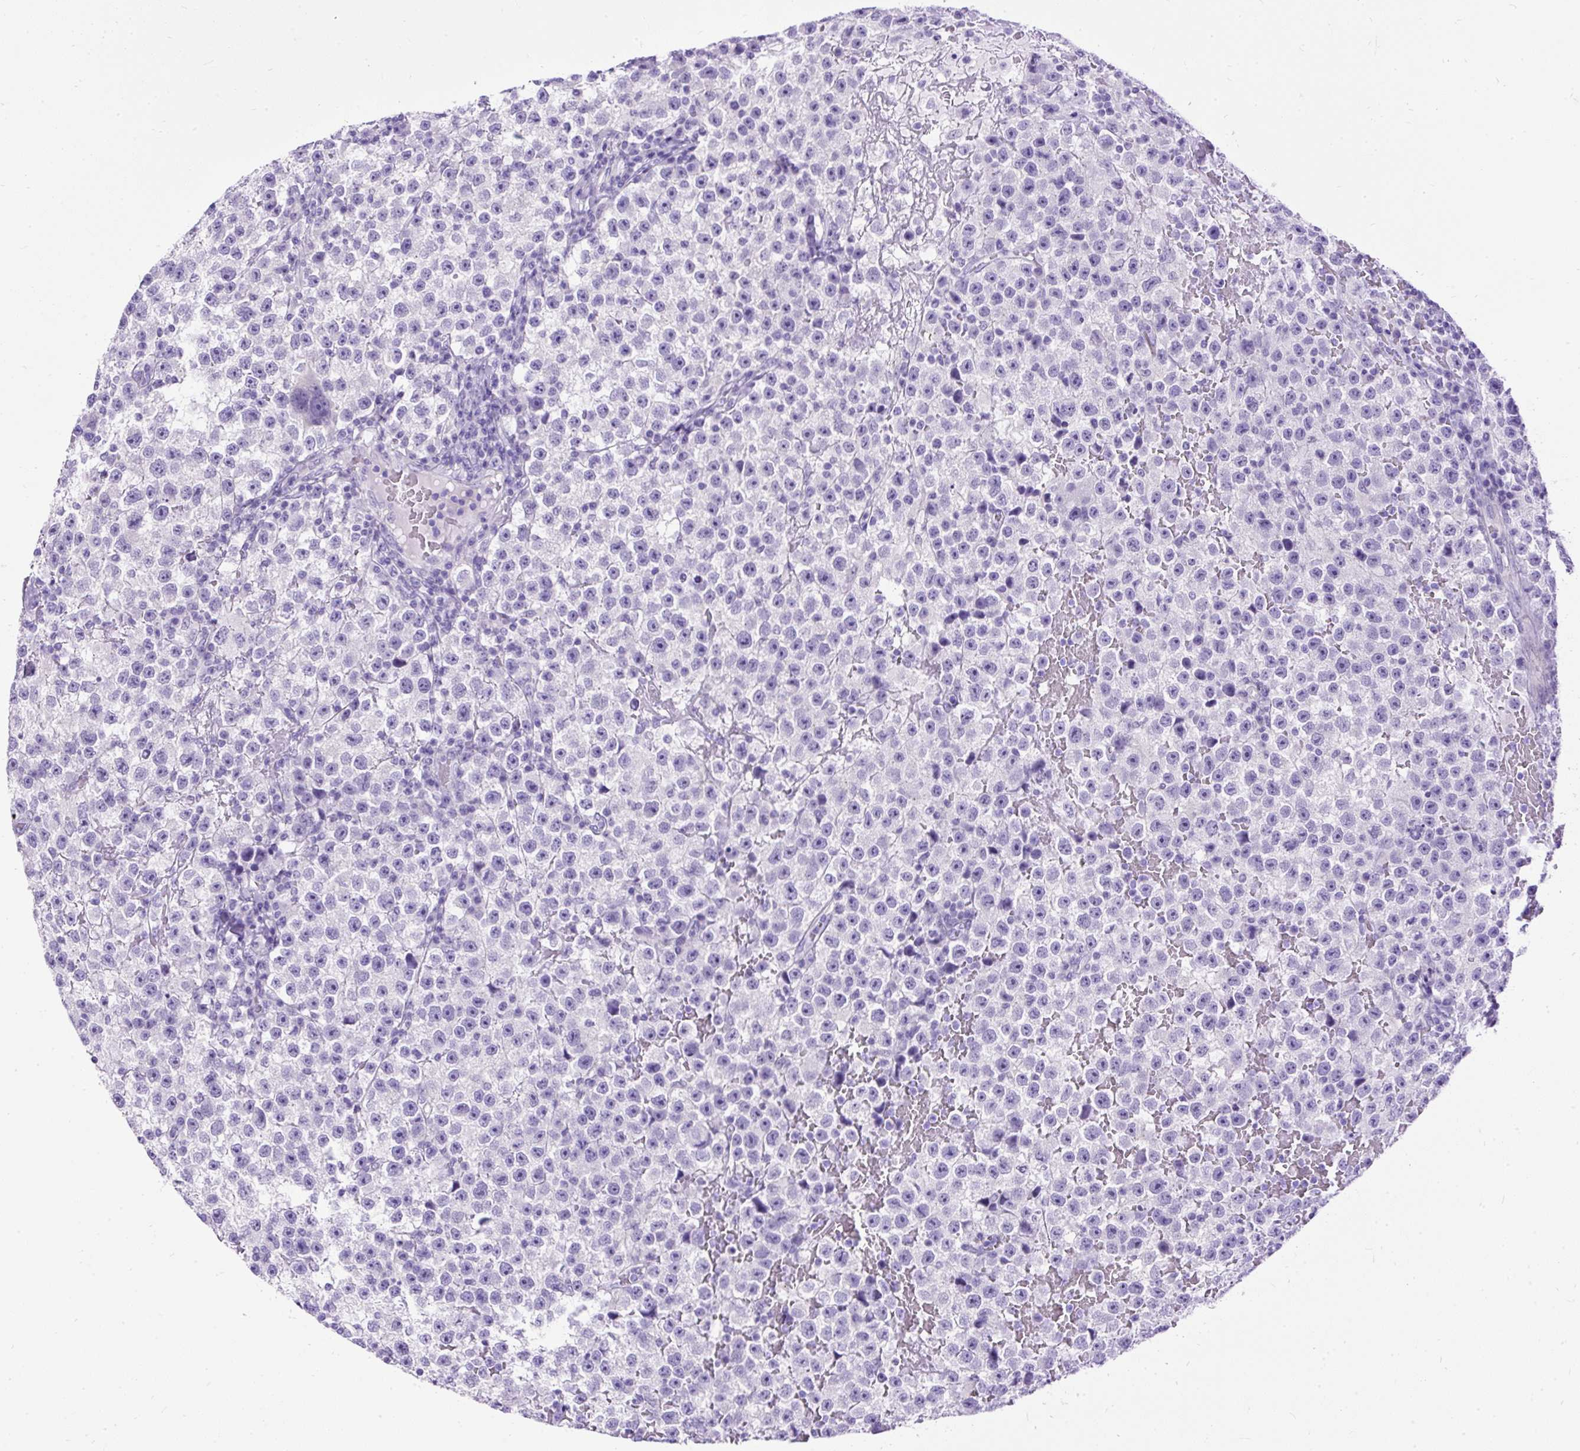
{"staining": {"intensity": "negative", "quantity": "none", "location": "none"}, "tissue": "testis cancer", "cell_type": "Tumor cells", "image_type": "cancer", "snomed": [{"axis": "morphology", "description": "Seminoma, NOS"}, {"axis": "topography", "description": "Testis"}], "caption": "Immunohistochemical staining of human seminoma (testis) displays no significant positivity in tumor cells.", "gene": "HEY1", "patient": {"sex": "male", "age": 22}}